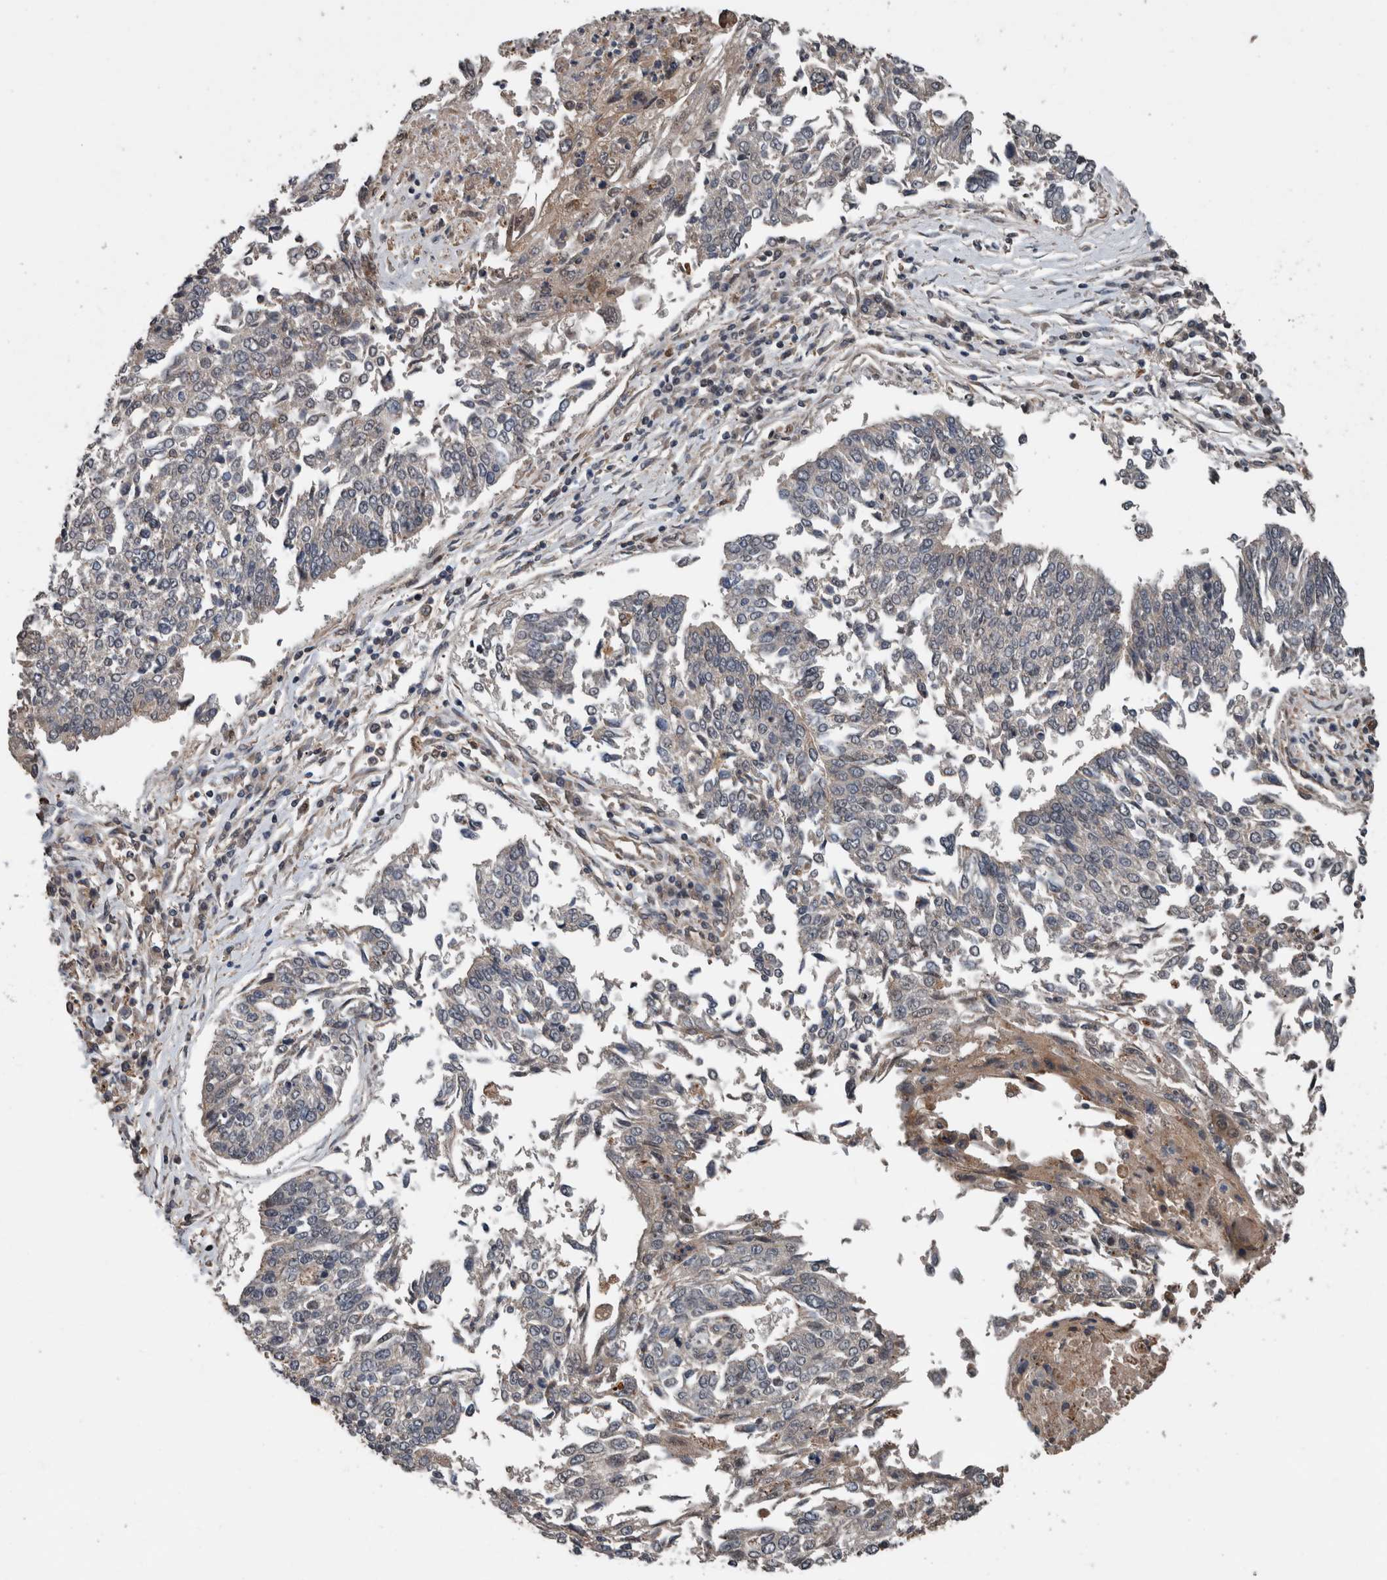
{"staining": {"intensity": "negative", "quantity": "none", "location": "none"}, "tissue": "lung cancer", "cell_type": "Tumor cells", "image_type": "cancer", "snomed": [{"axis": "morphology", "description": "Normal tissue, NOS"}, {"axis": "morphology", "description": "Squamous cell carcinoma, NOS"}, {"axis": "topography", "description": "Cartilage tissue"}, {"axis": "topography", "description": "Bronchus"}, {"axis": "topography", "description": "Lung"}, {"axis": "topography", "description": "Peripheral nerve tissue"}], "caption": "High power microscopy photomicrograph of an IHC photomicrograph of lung cancer, revealing no significant positivity in tumor cells.", "gene": "RIOK3", "patient": {"sex": "female", "age": 49}}